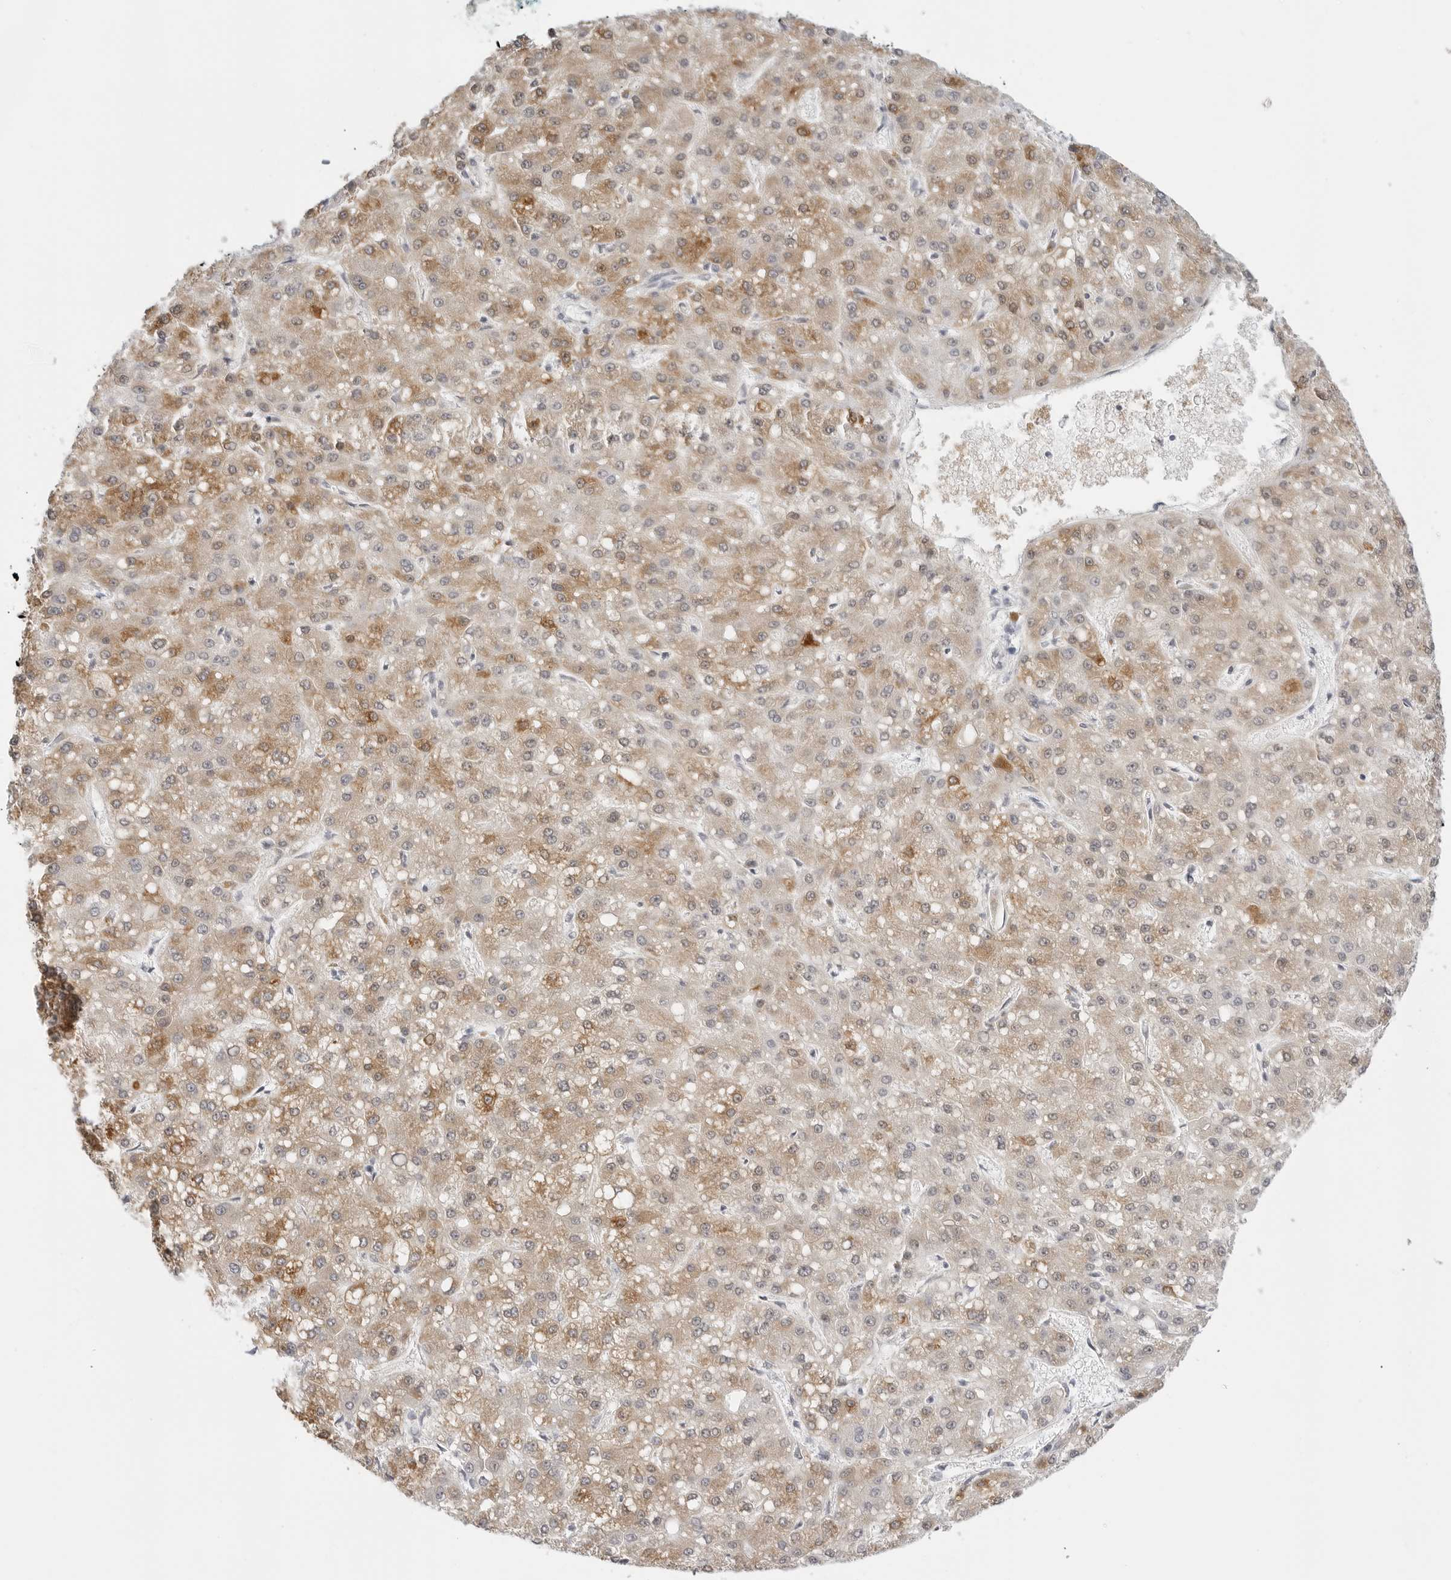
{"staining": {"intensity": "moderate", "quantity": ">75%", "location": "cytoplasmic/membranous"}, "tissue": "liver cancer", "cell_type": "Tumor cells", "image_type": "cancer", "snomed": [{"axis": "morphology", "description": "Carcinoma, Hepatocellular, NOS"}, {"axis": "topography", "description": "Liver"}], "caption": "The histopathology image shows a brown stain indicating the presence of a protein in the cytoplasmic/membranous of tumor cells in liver cancer.", "gene": "HMGCS2", "patient": {"sex": "male", "age": 67}}